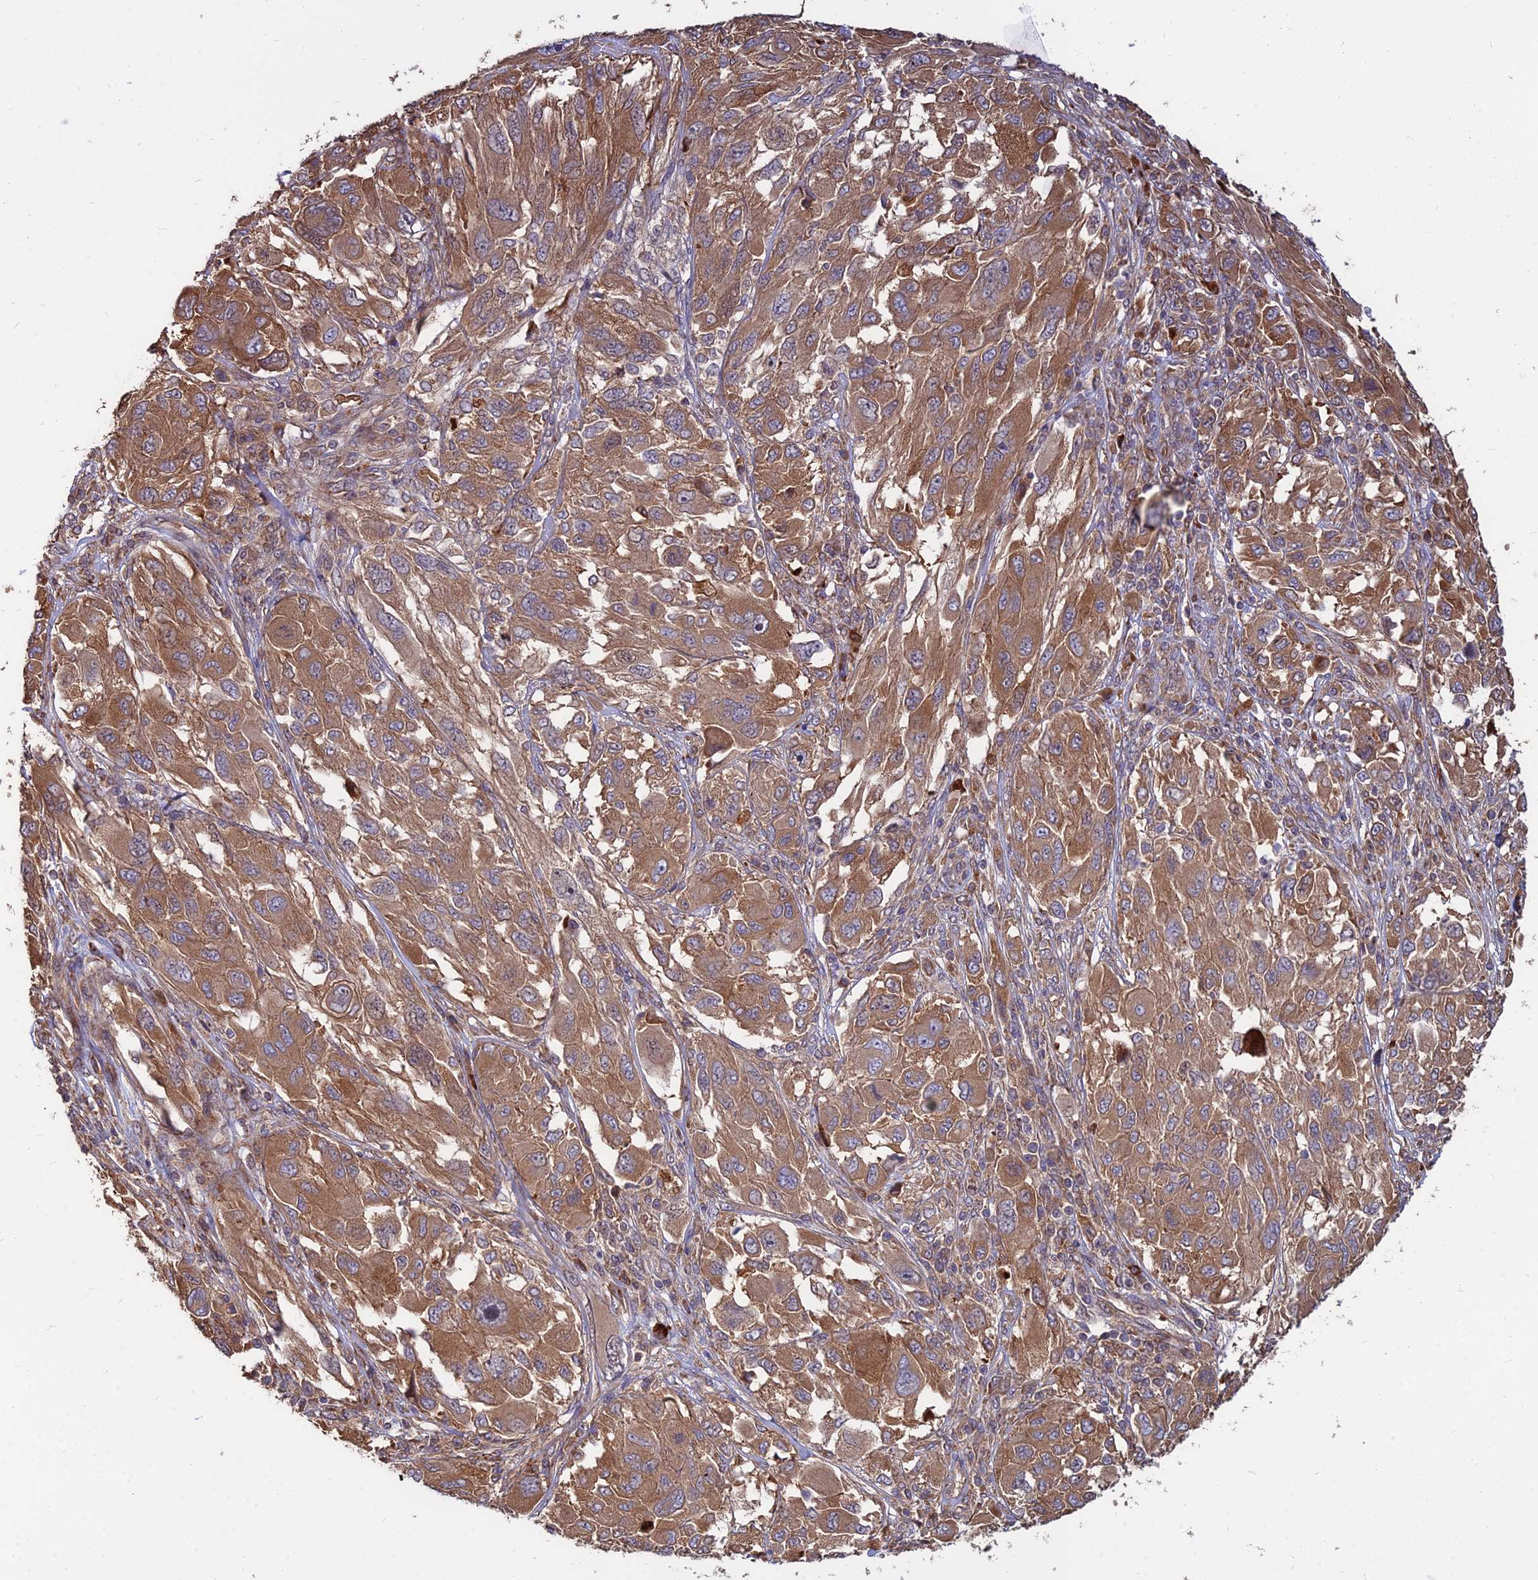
{"staining": {"intensity": "moderate", "quantity": ">75%", "location": "cytoplasmic/membranous"}, "tissue": "melanoma", "cell_type": "Tumor cells", "image_type": "cancer", "snomed": [{"axis": "morphology", "description": "Malignant melanoma, NOS"}, {"axis": "topography", "description": "Skin"}], "caption": "Immunohistochemical staining of human melanoma exhibits medium levels of moderate cytoplasmic/membranous protein staining in about >75% of tumor cells. The staining was performed using DAB to visualize the protein expression in brown, while the nuclei were stained in blue with hematoxylin (Magnification: 20x).", "gene": "CCT6B", "patient": {"sex": "female", "age": 91}}